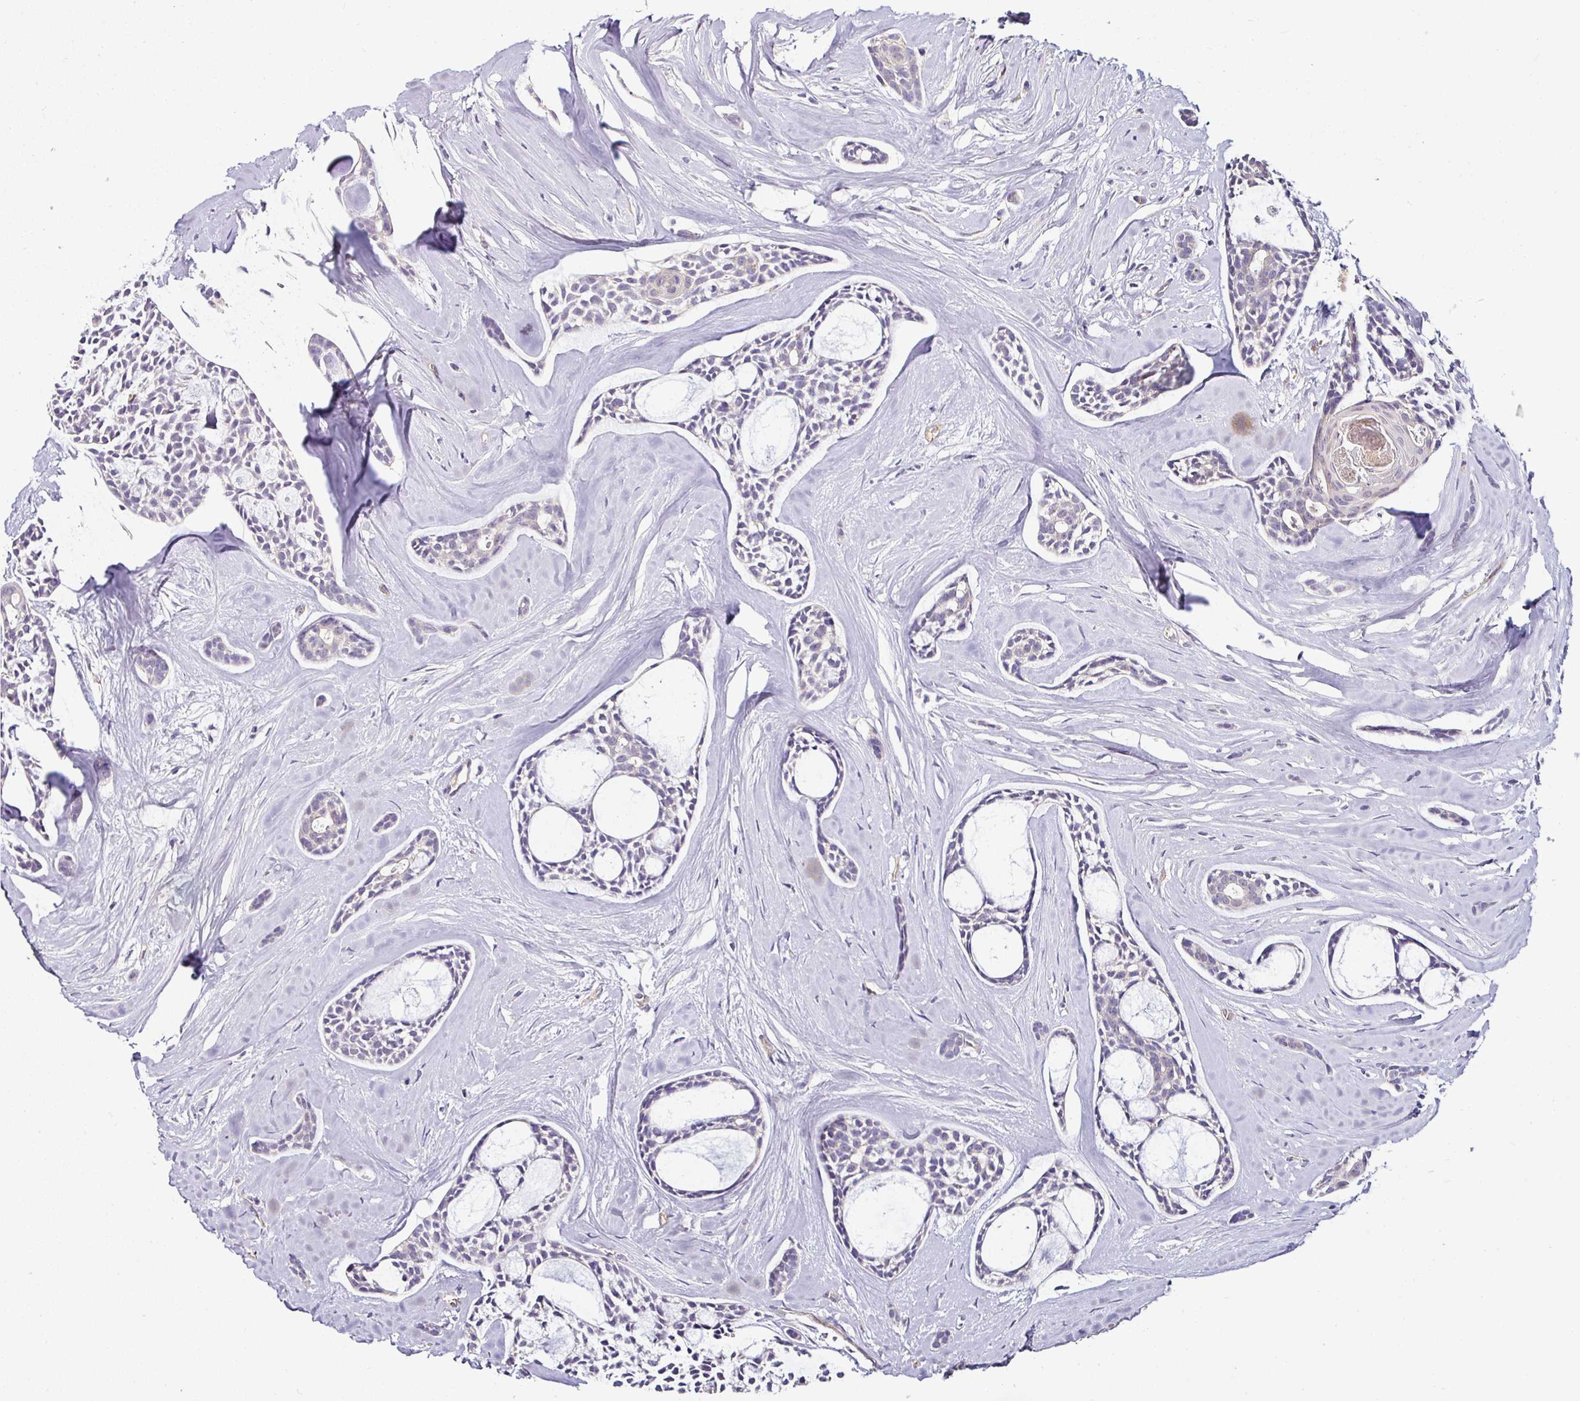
{"staining": {"intensity": "negative", "quantity": "none", "location": "none"}, "tissue": "head and neck cancer", "cell_type": "Tumor cells", "image_type": "cancer", "snomed": [{"axis": "morphology", "description": "Adenocarcinoma, NOS"}, {"axis": "topography", "description": "Subcutis"}, {"axis": "topography", "description": "Head-Neck"}], "caption": "Head and neck adenocarcinoma was stained to show a protein in brown. There is no significant expression in tumor cells. The staining was performed using DAB (3,3'-diaminobenzidine) to visualize the protein expression in brown, while the nuclei were stained in blue with hematoxylin (Magnification: 20x).", "gene": "NAPSA", "patient": {"sex": "female", "age": 73}}